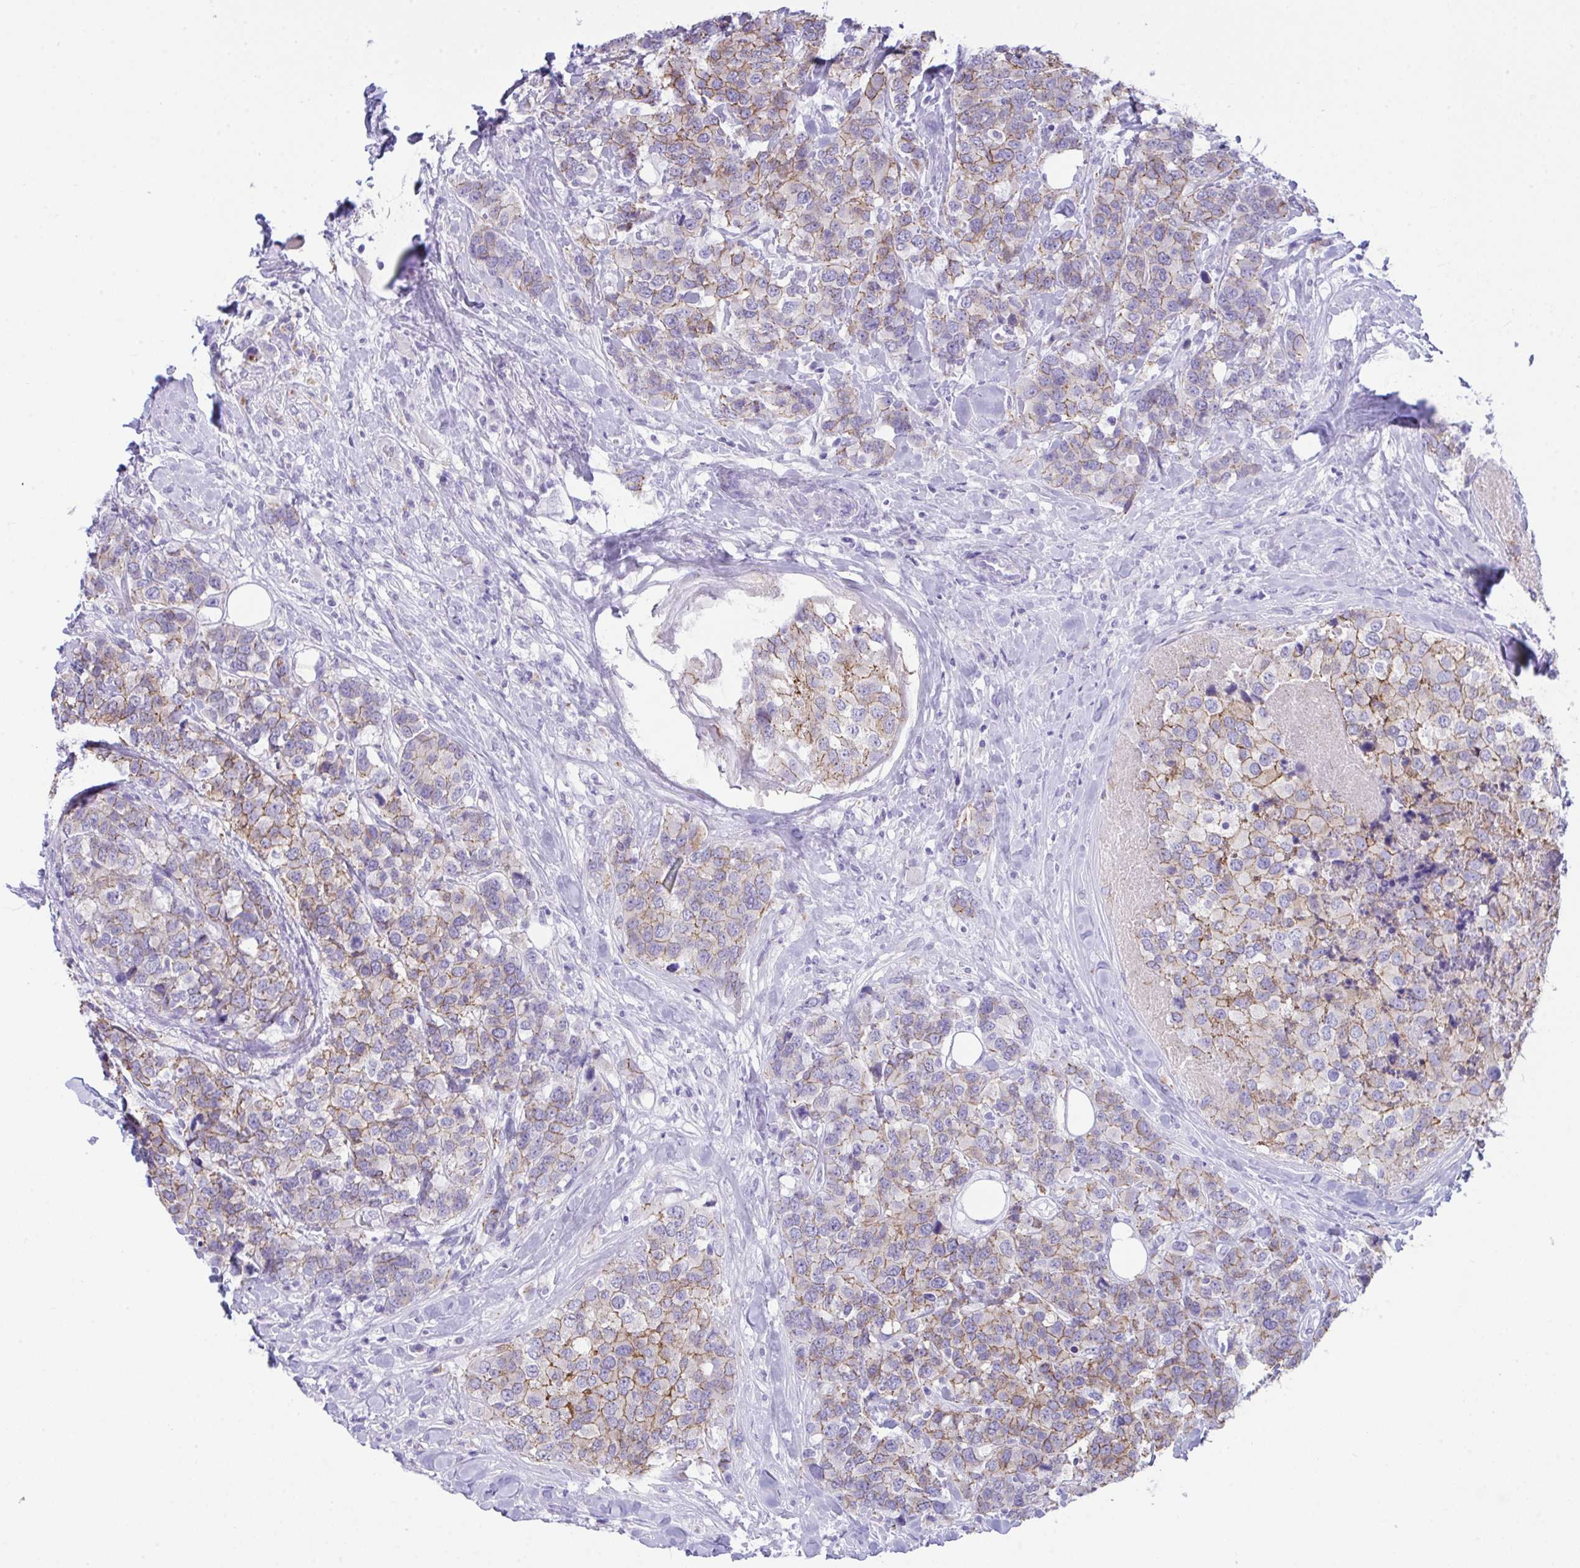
{"staining": {"intensity": "moderate", "quantity": "25%-75%", "location": "cytoplasmic/membranous"}, "tissue": "breast cancer", "cell_type": "Tumor cells", "image_type": "cancer", "snomed": [{"axis": "morphology", "description": "Lobular carcinoma"}, {"axis": "topography", "description": "Breast"}], "caption": "Brown immunohistochemical staining in breast lobular carcinoma displays moderate cytoplasmic/membranous positivity in about 25%-75% of tumor cells.", "gene": "GLB1L2", "patient": {"sex": "female", "age": 59}}